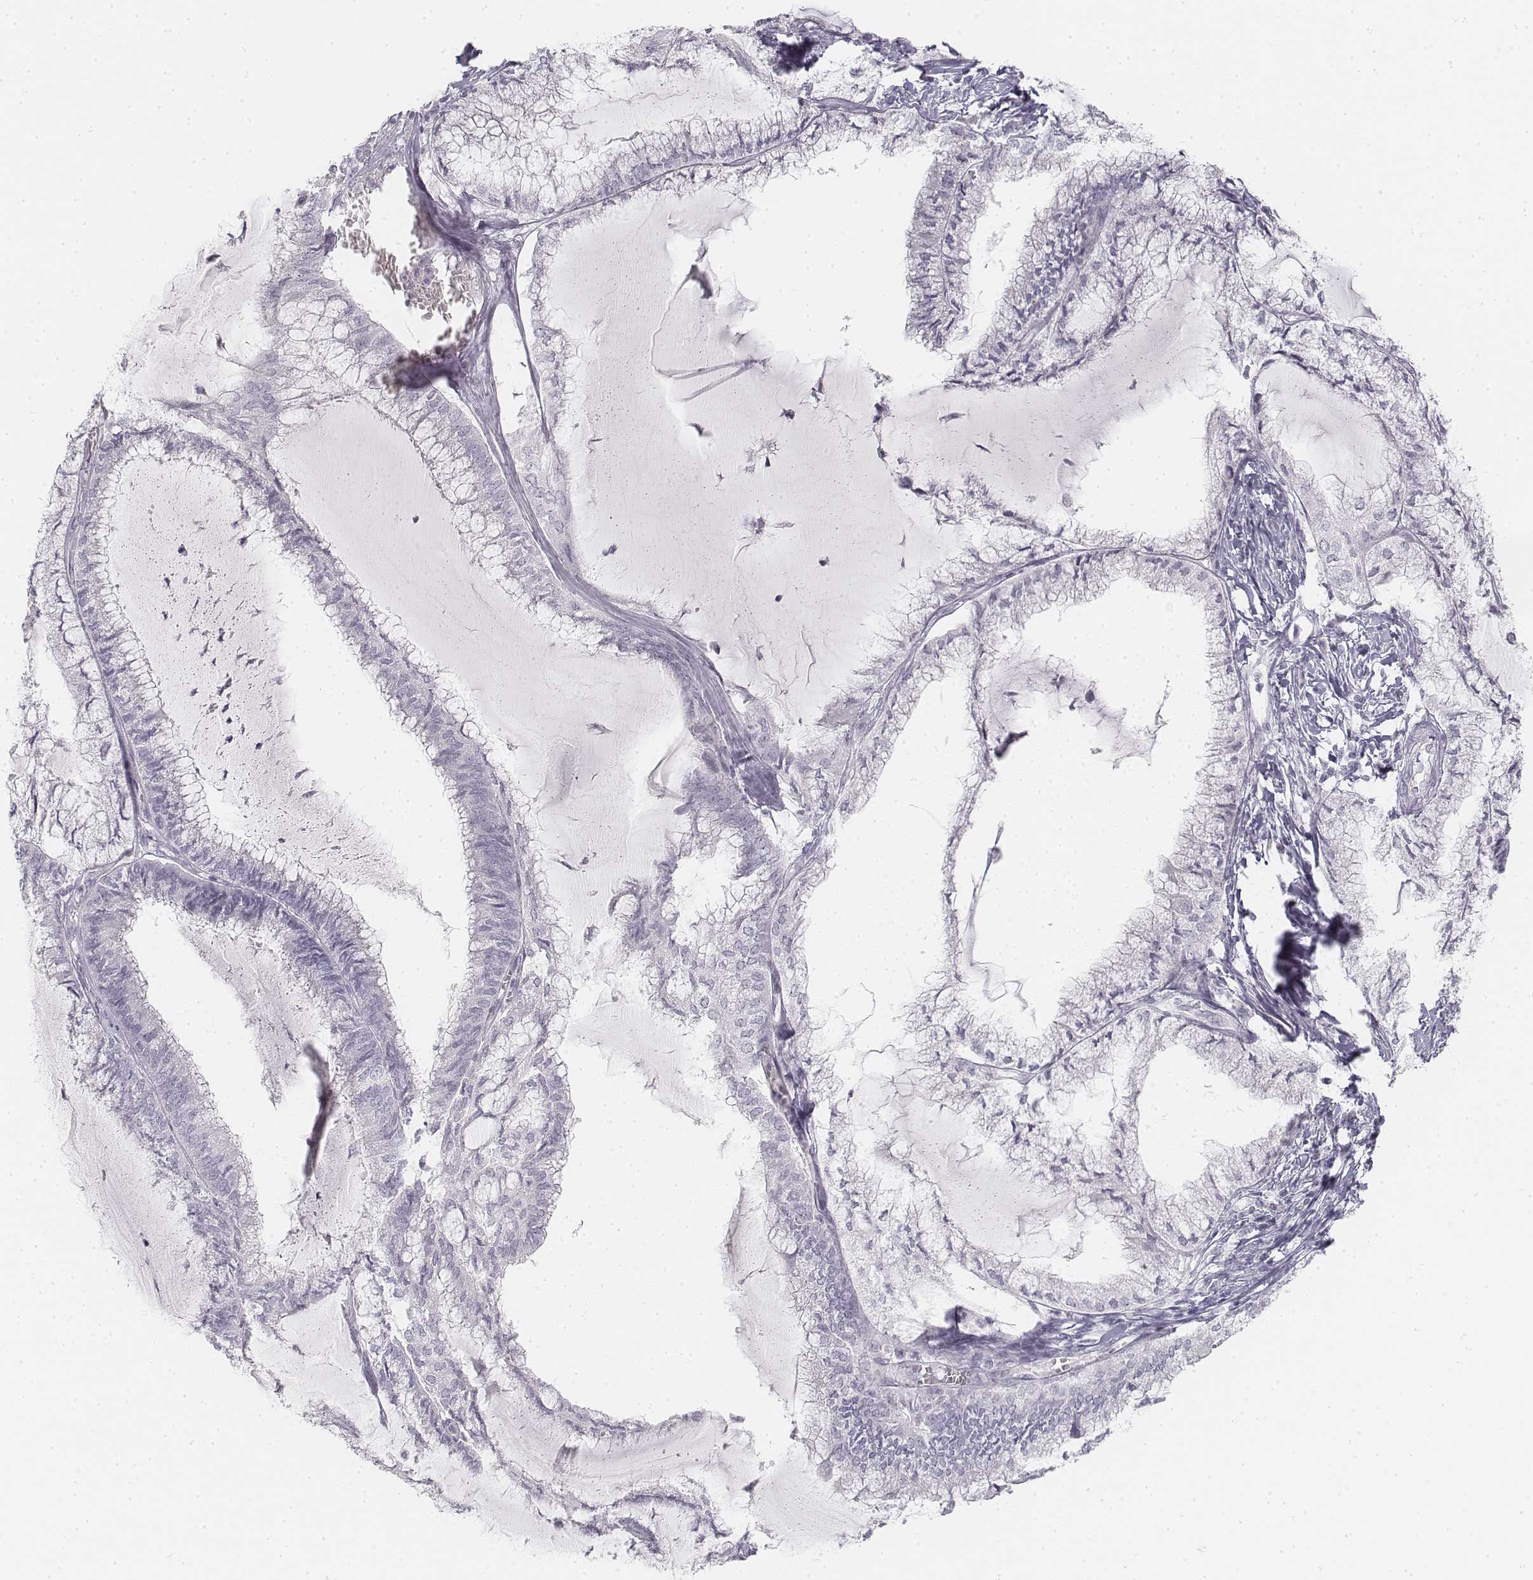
{"staining": {"intensity": "negative", "quantity": "none", "location": "none"}, "tissue": "endometrial cancer", "cell_type": "Tumor cells", "image_type": "cancer", "snomed": [{"axis": "morphology", "description": "Carcinoma, NOS"}, {"axis": "topography", "description": "Endometrium"}], "caption": "This is a image of immunohistochemistry staining of carcinoma (endometrial), which shows no expression in tumor cells.", "gene": "KRT25", "patient": {"sex": "female", "age": 62}}